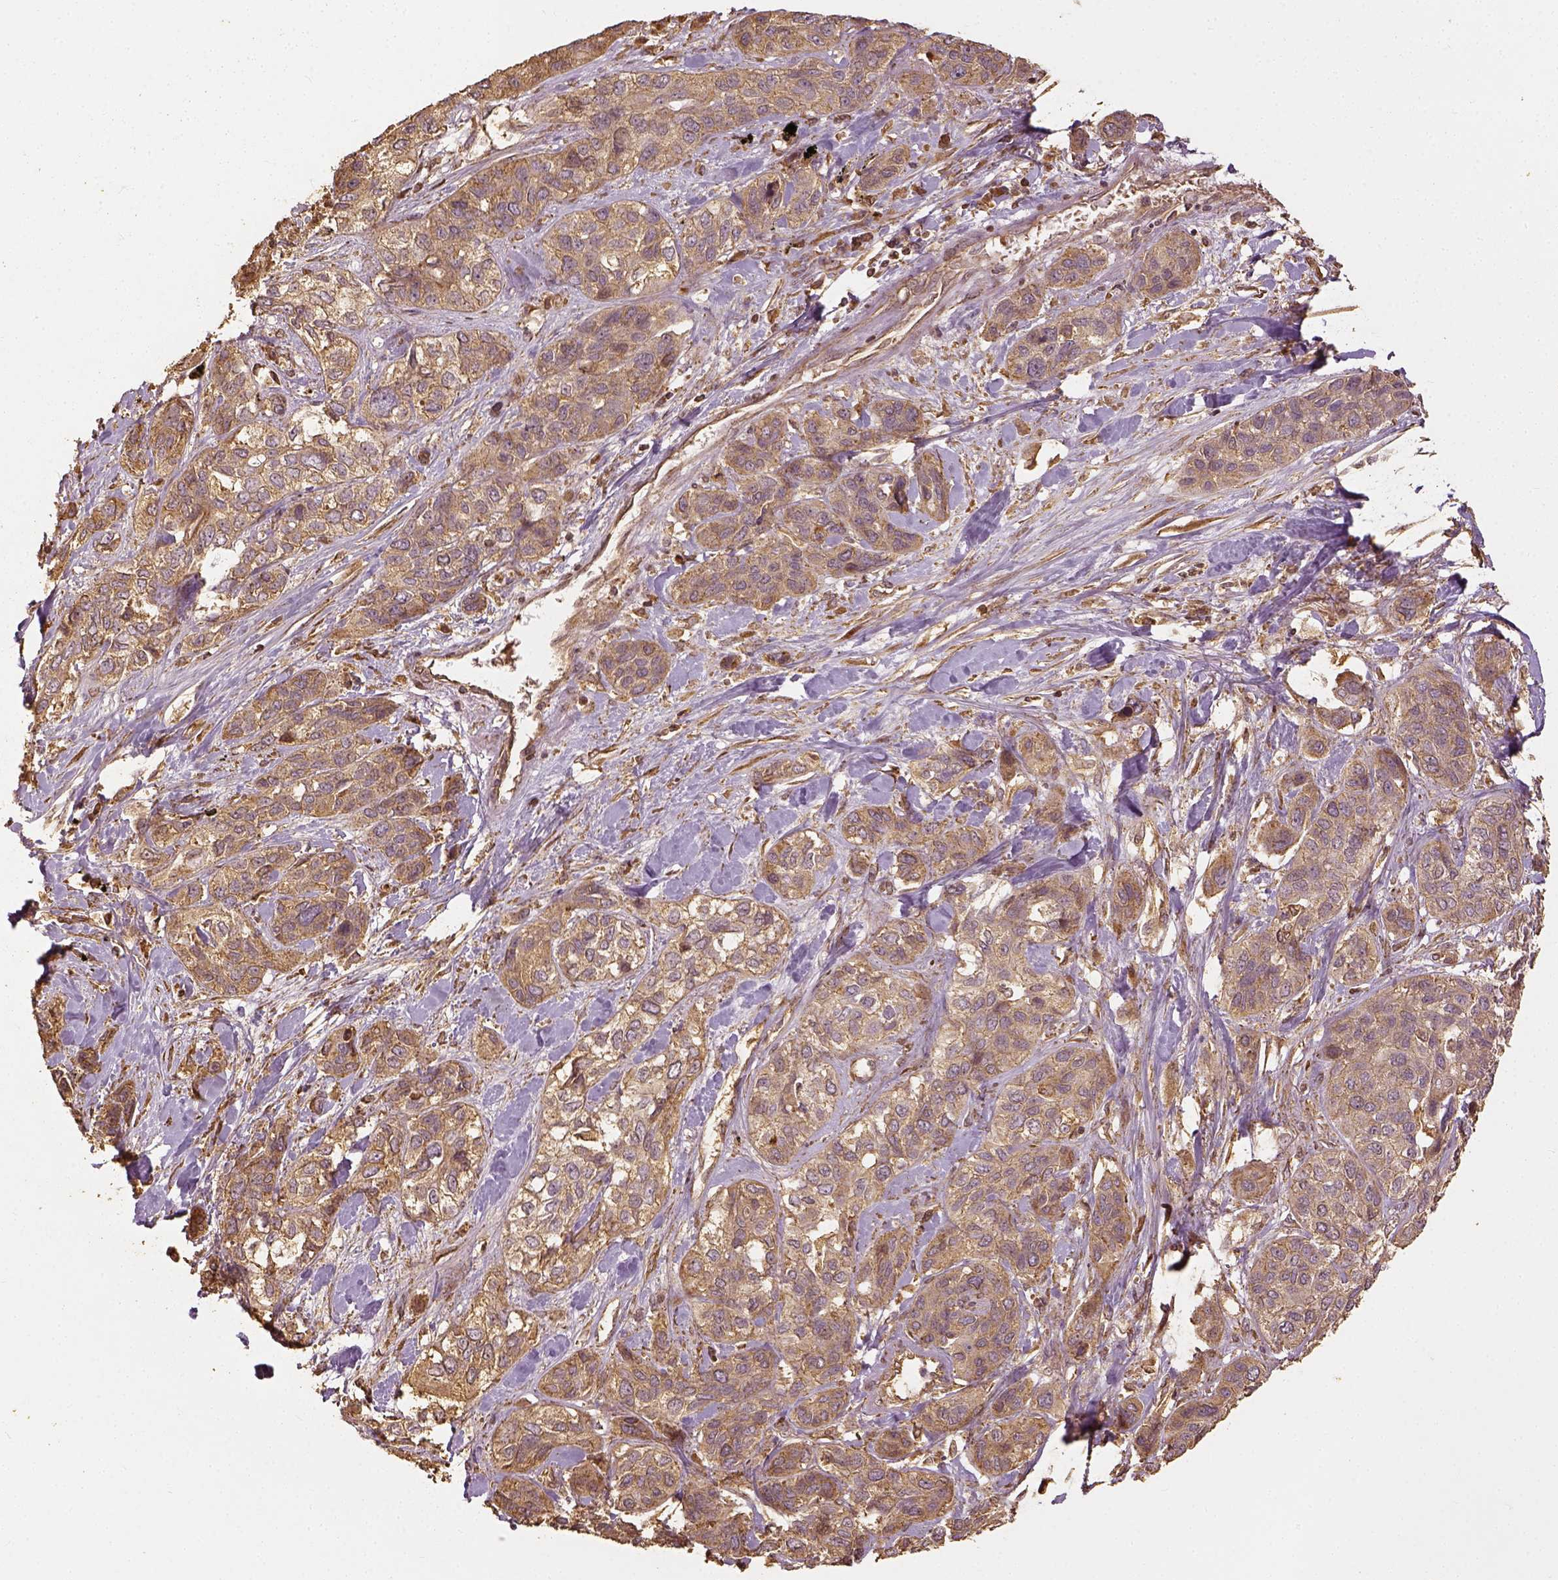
{"staining": {"intensity": "weak", "quantity": ">75%", "location": "cytoplasmic/membranous"}, "tissue": "lung cancer", "cell_type": "Tumor cells", "image_type": "cancer", "snomed": [{"axis": "morphology", "description": "Squamous cell carcinoma, NOS"}, {"axis": "topography", "description": "Lung"}], "caption": "Immunohistochemistry photomicrograph of neoplastic tissue: human lung cancer (squamous cell carcinoma) stained using immunohistochemistry shows low levels of weak protein expression localized specifically in the cytoplasmic/membranous of tumor cells, appearing as a cytoplasmic/membranous brown color.", "gene": "VEGFA", "patient": {"sex": "female", "age": 70}}